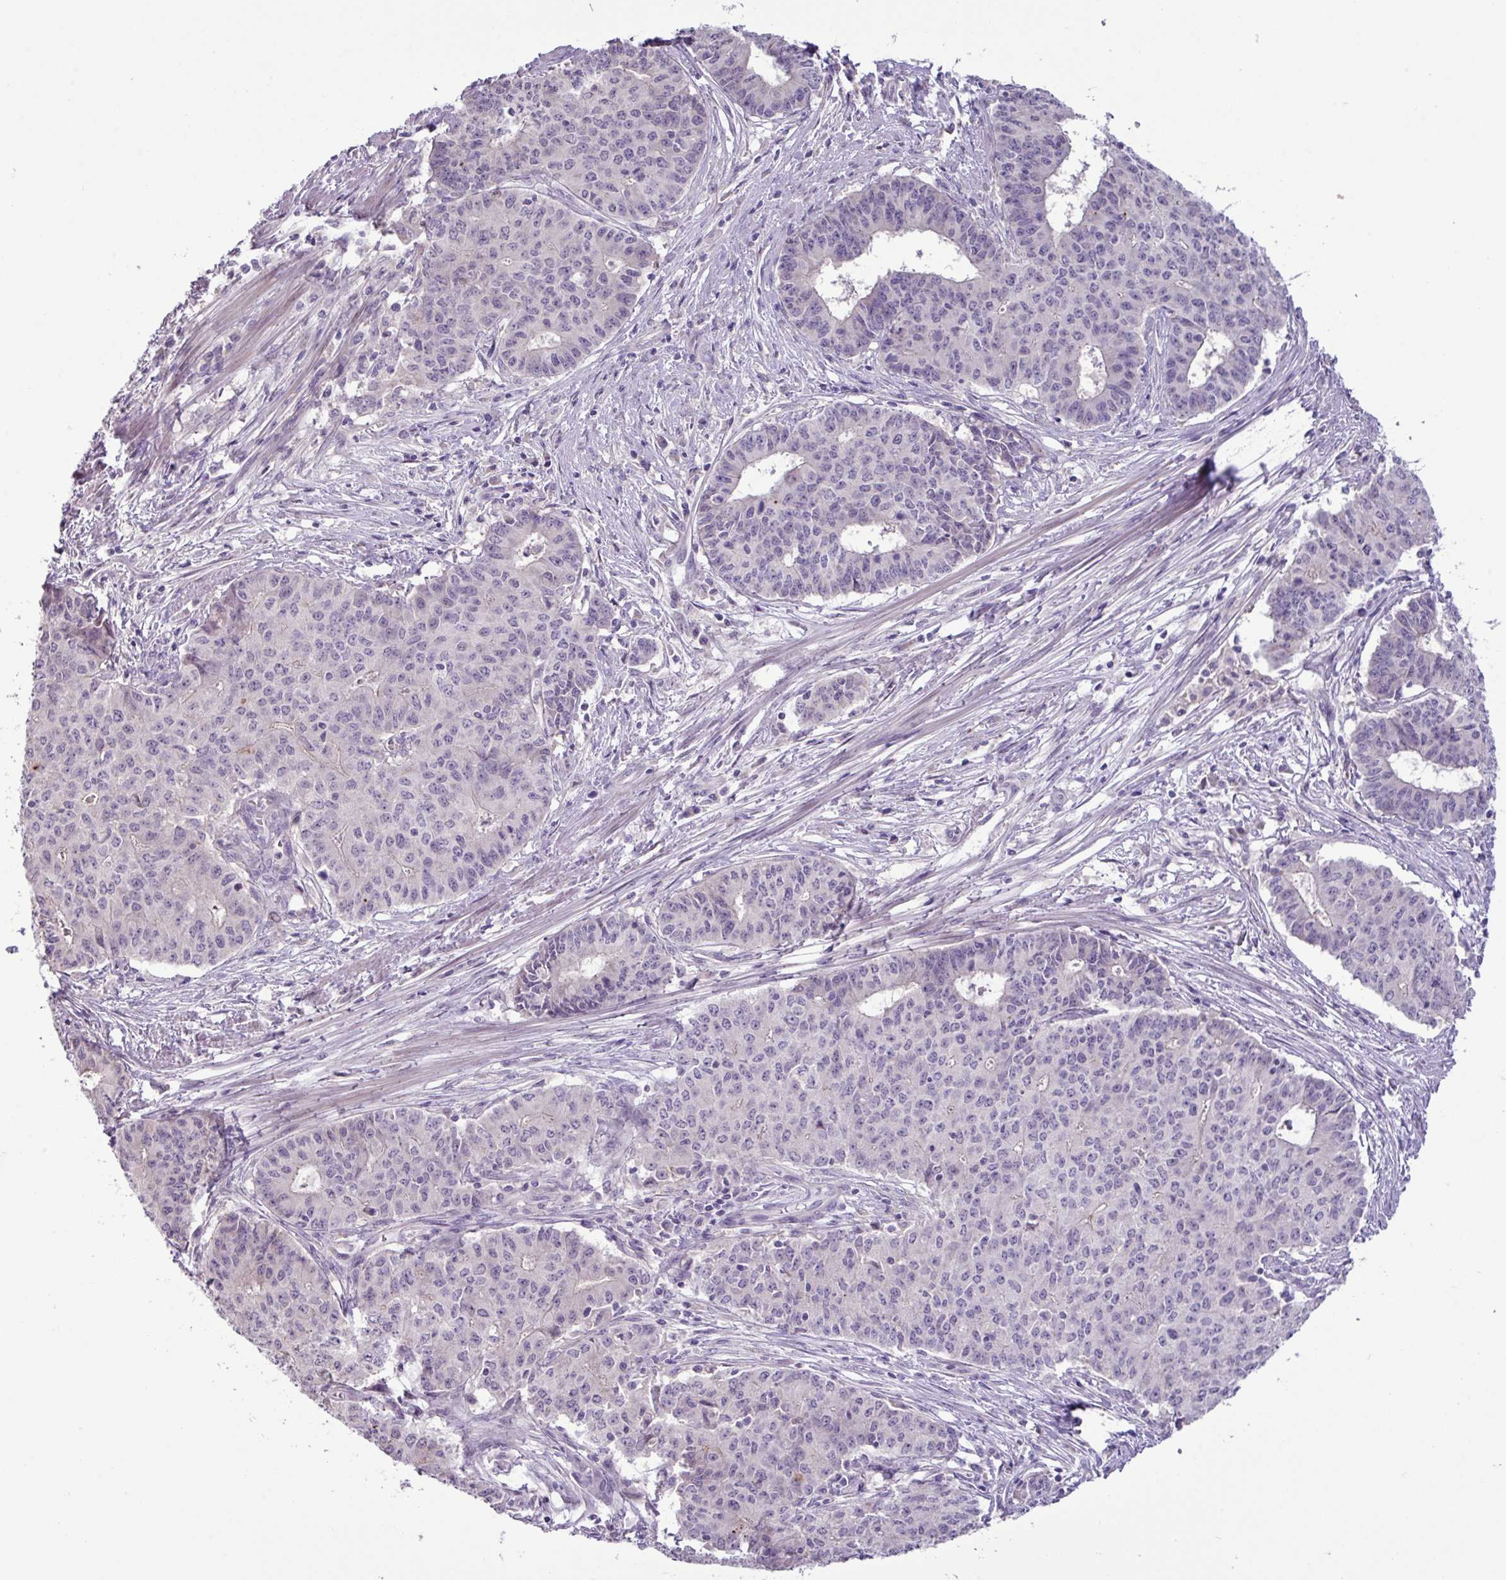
{"staining": {"intensity": "negative", "quantity": "none", "location": "none"}, "tissue": "endometrial cancer", "cell_type": "Tumor cells", "image_type": "cancer", "snomed": [{"axis": "morphology", "description": "Adenocarcinoma, NOS"}, {"axis": "topography", "description": "Endometrium"}], "caption": "Immunohistochemistry image of neoplastic tissue: endometrial adenocarcinoma stained with DAB demonstrates no significant protein expression in tumor cells. (DAB immunohistochemistry (IHC) with hematoxylin counter stain).", "gene": "PNLDC1", "patient": {"sex": "female", "age": 59}}